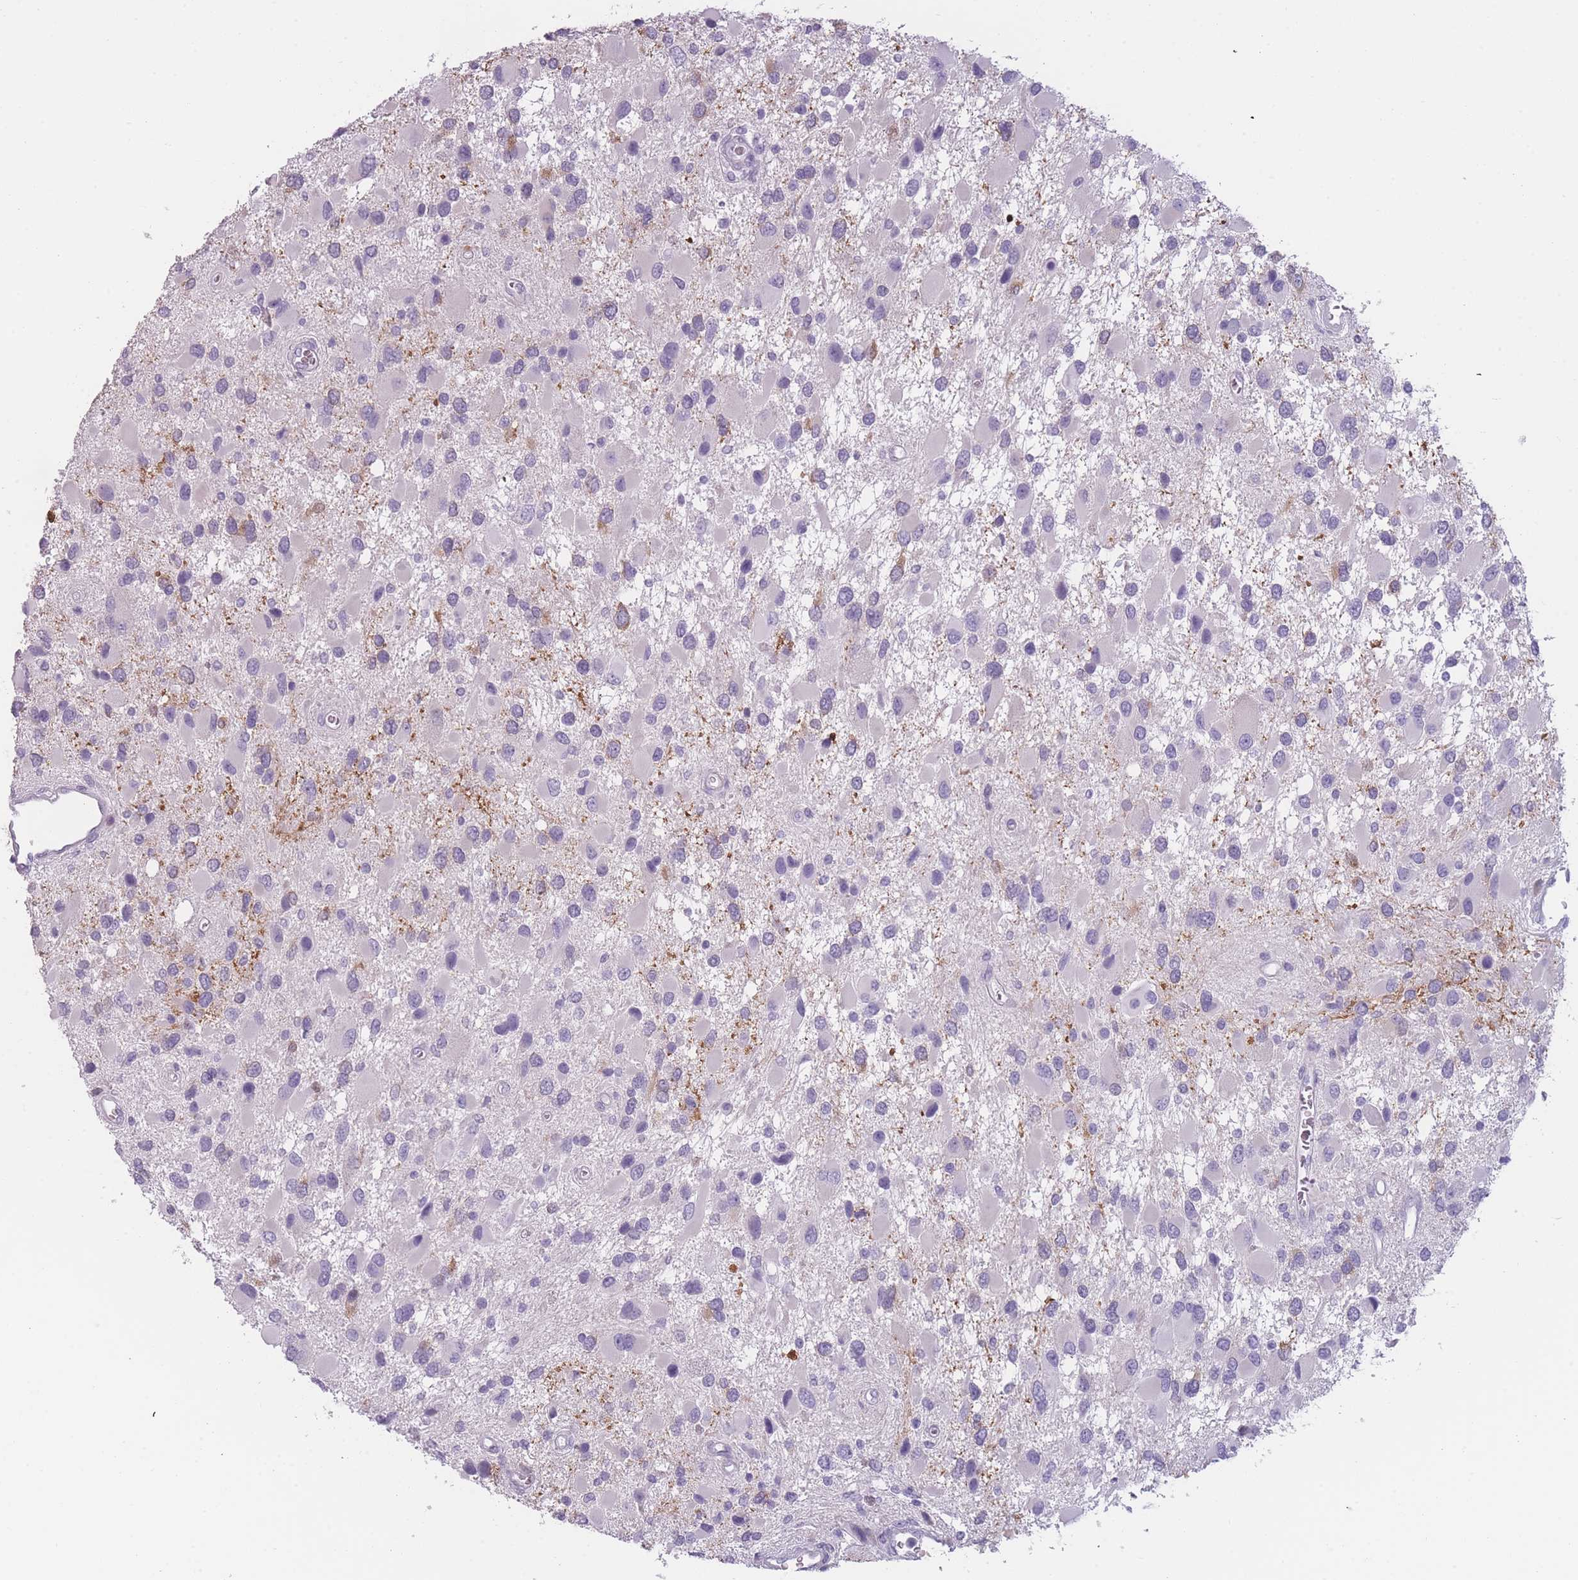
{"staining": {"intensity": "negative", "quantity": "none", "location": "none"}, "tissue": "glioma", "cell_type": "Tumor cells", "image_type": "cancer", "snomed": [{"axis": "morphology", "description": "Glioma, malignant, High grade"}, {"axis": "topography", "description": "Brain"}], "caption": "Immunohistochemistry (IHC) histopathology image of neoplastic tissue: glioma stained with DAB displays no significant protein expression in tumor cells.", "gene": "PPFIA3", "patient": {"sex": "male", "age": 53}}